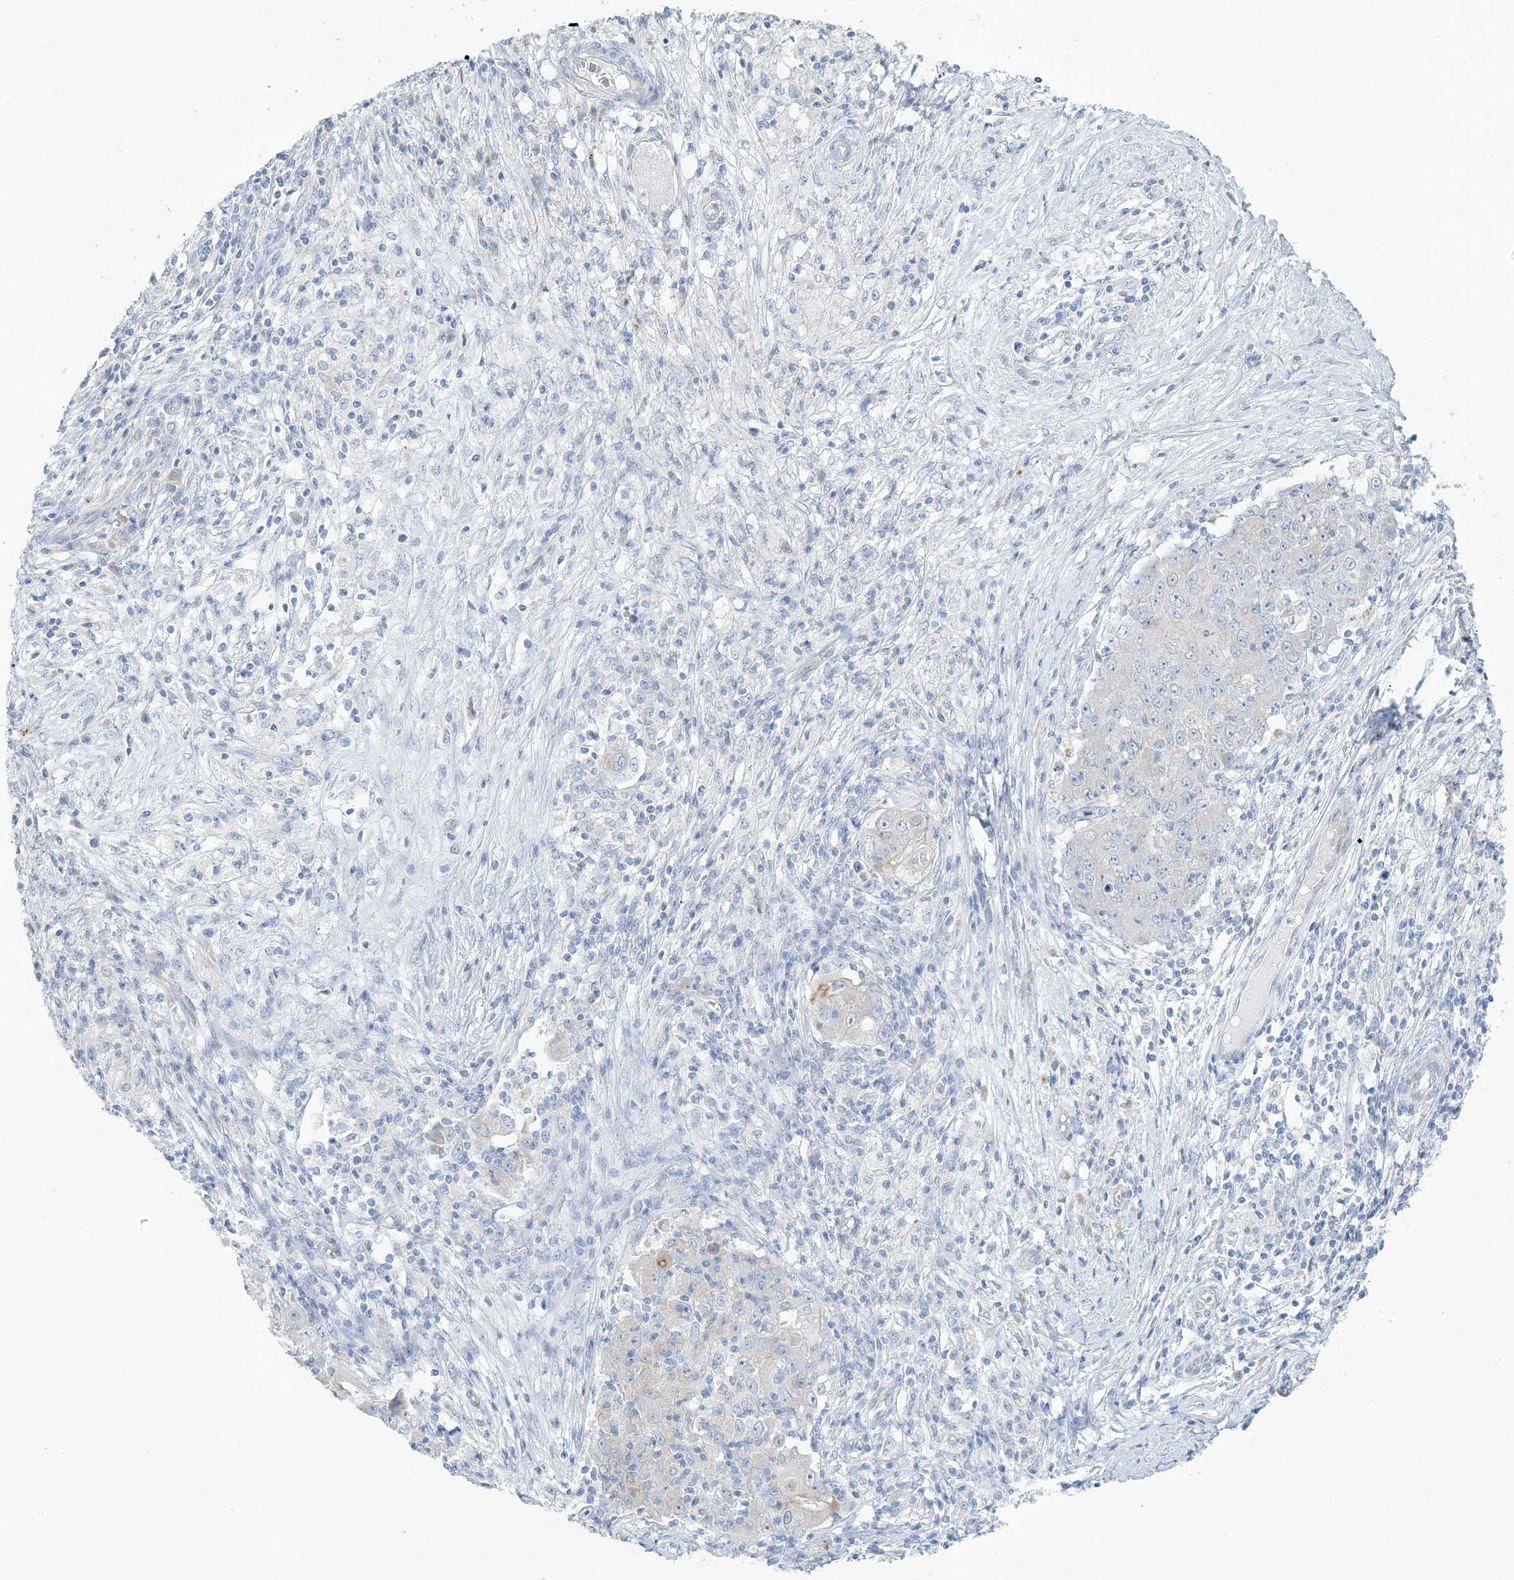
{"staining": {"intensity": "negative", "quantity": "none", "location": "none"}, "tissue": "ovarian cancer", "cell_type": "Tumor cells", "image_type": "cancer", "snomed": [{"axis": "morphology", "description": "Carcinoma, endometroid"}, {"axis": "topography", "description": "Ovary"}], "caption": "Protein analysis of endometroid carcinoma (ovarian) exhibits no significant expression in tumor cells.", "gene": "XIRP2", "patient": {"sex": "female", "age": 42}}